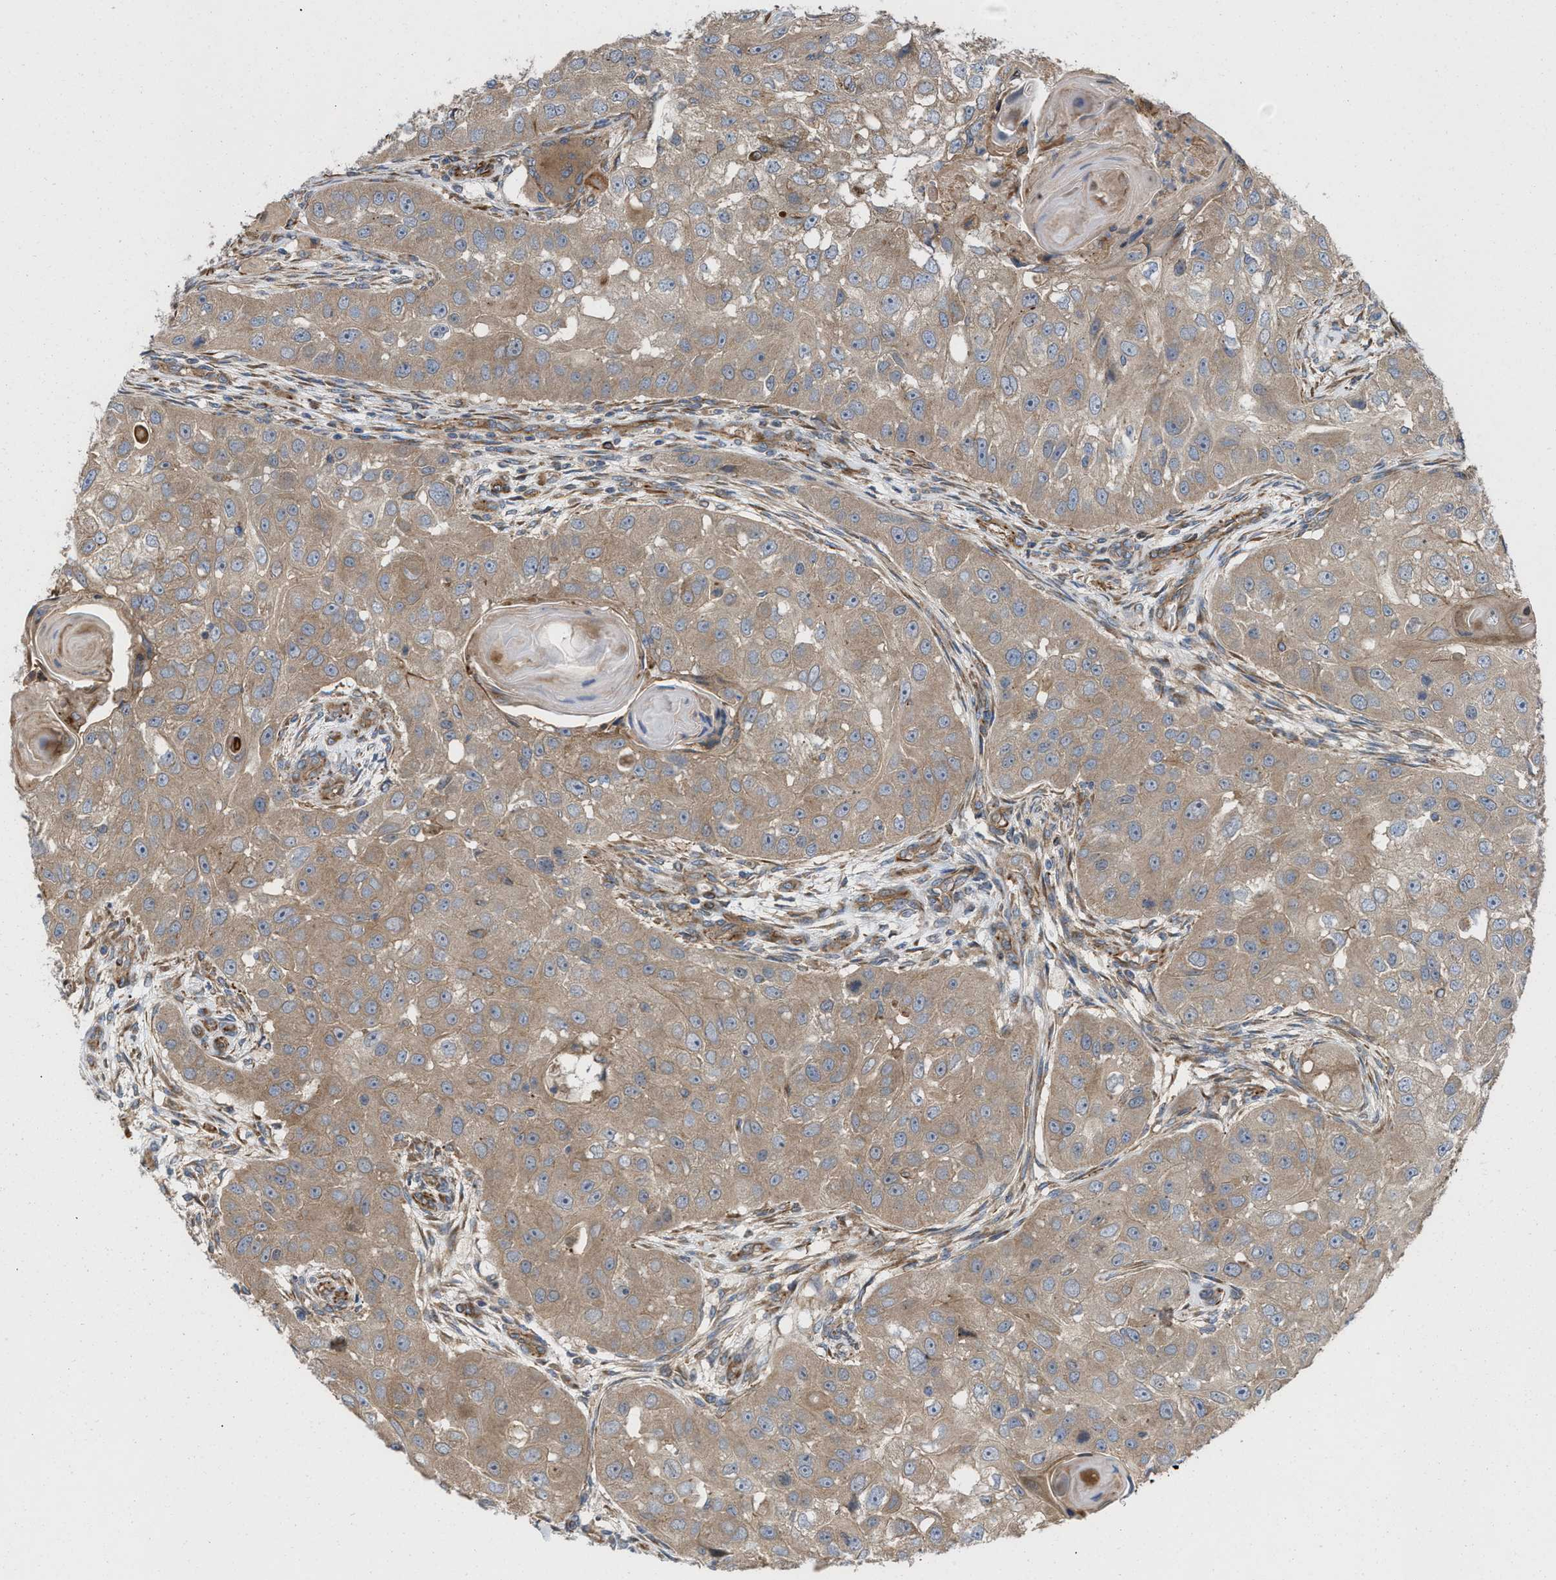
{"staining": {"intensity": "weak", "quantity": ">75%", "location": "cytoplasmic/membranous"}, "tissue": "head and neck cancer", "cell_type": "Tumor cells", "image_type": "cancer", "snomed": [{"axis": "morphology", "description": "Normal tissue, NOS"}, {"axis": "morphology", "description": "Squamous cell carcinoma, NOS"}, {"axis": "topography", "description": "Skeletal muscle"}, {"axis": "topography", "description": "Head-Neck"}], "caption": "DAB (3,3'-diaminobenzidine) immunohistochemical staining of human head and neck squamous cell carcinoma reveals weak cytoplasmic/membranous protein expression in approximately >75% of tumor cells. The protein of interest is stained brown, and the nuclei are stained in blue (DAB (3,3'-diaminobenzidine) IHC with brightfield microscopy, high magnification).", "gene": "EPS15L1", "patient": {"sex": "male", "age": 51}}